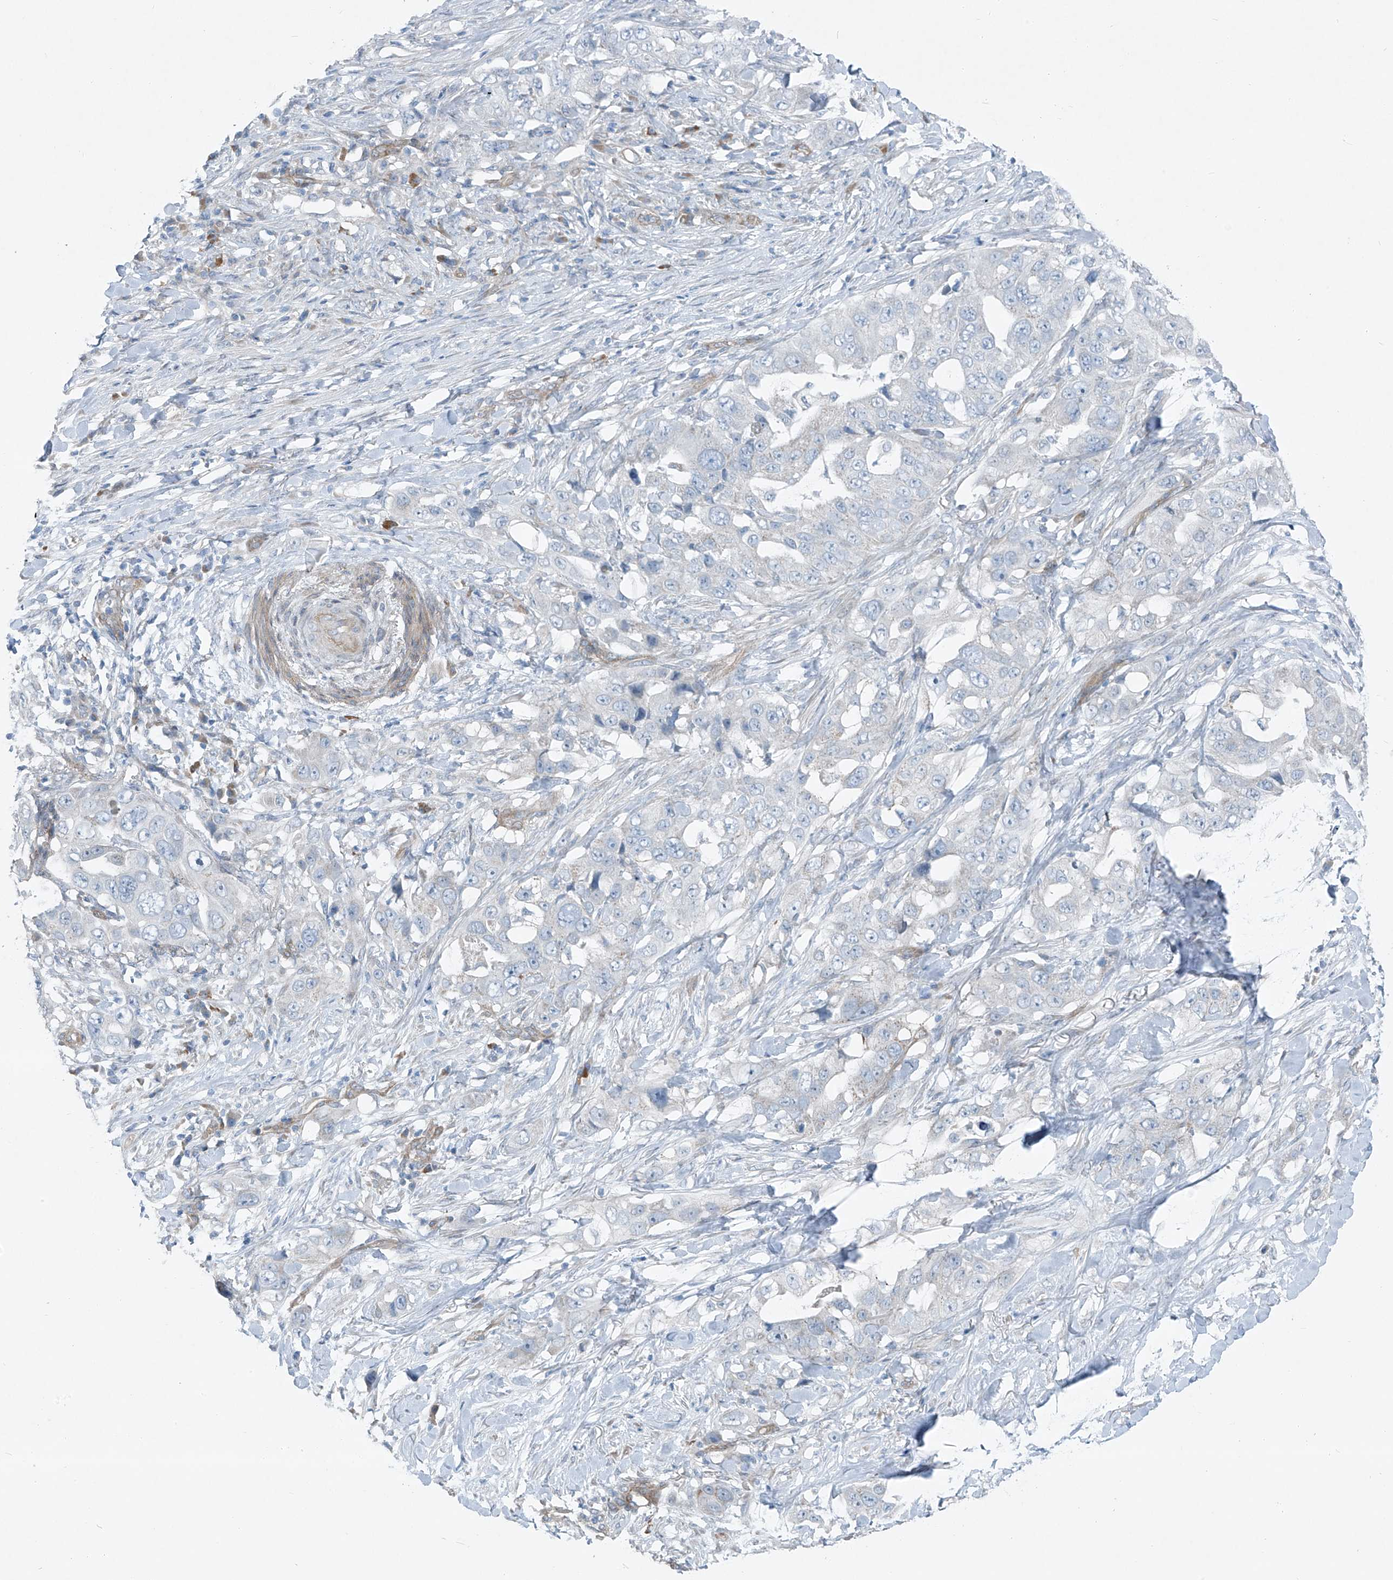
{"staining": {"intensity": "negative", "quantity": "none", "location": "none"}, "tissue": "lung cancer", "cell_type": "Tumor cells", "image_type": "cancer", "snomed": [{"axis": "morphology", "description": "Adenocarcinoma, NOS"}, {"axis": "topography", "description": "Lung"}], "caption": "Human adenocarcinoma (lung) stained for a protein using immunohistochemistry (IHC) exhibits no expression in tumor cells.", "gene": "TNS2", "patient": {"sex": "female", "age": 51}}